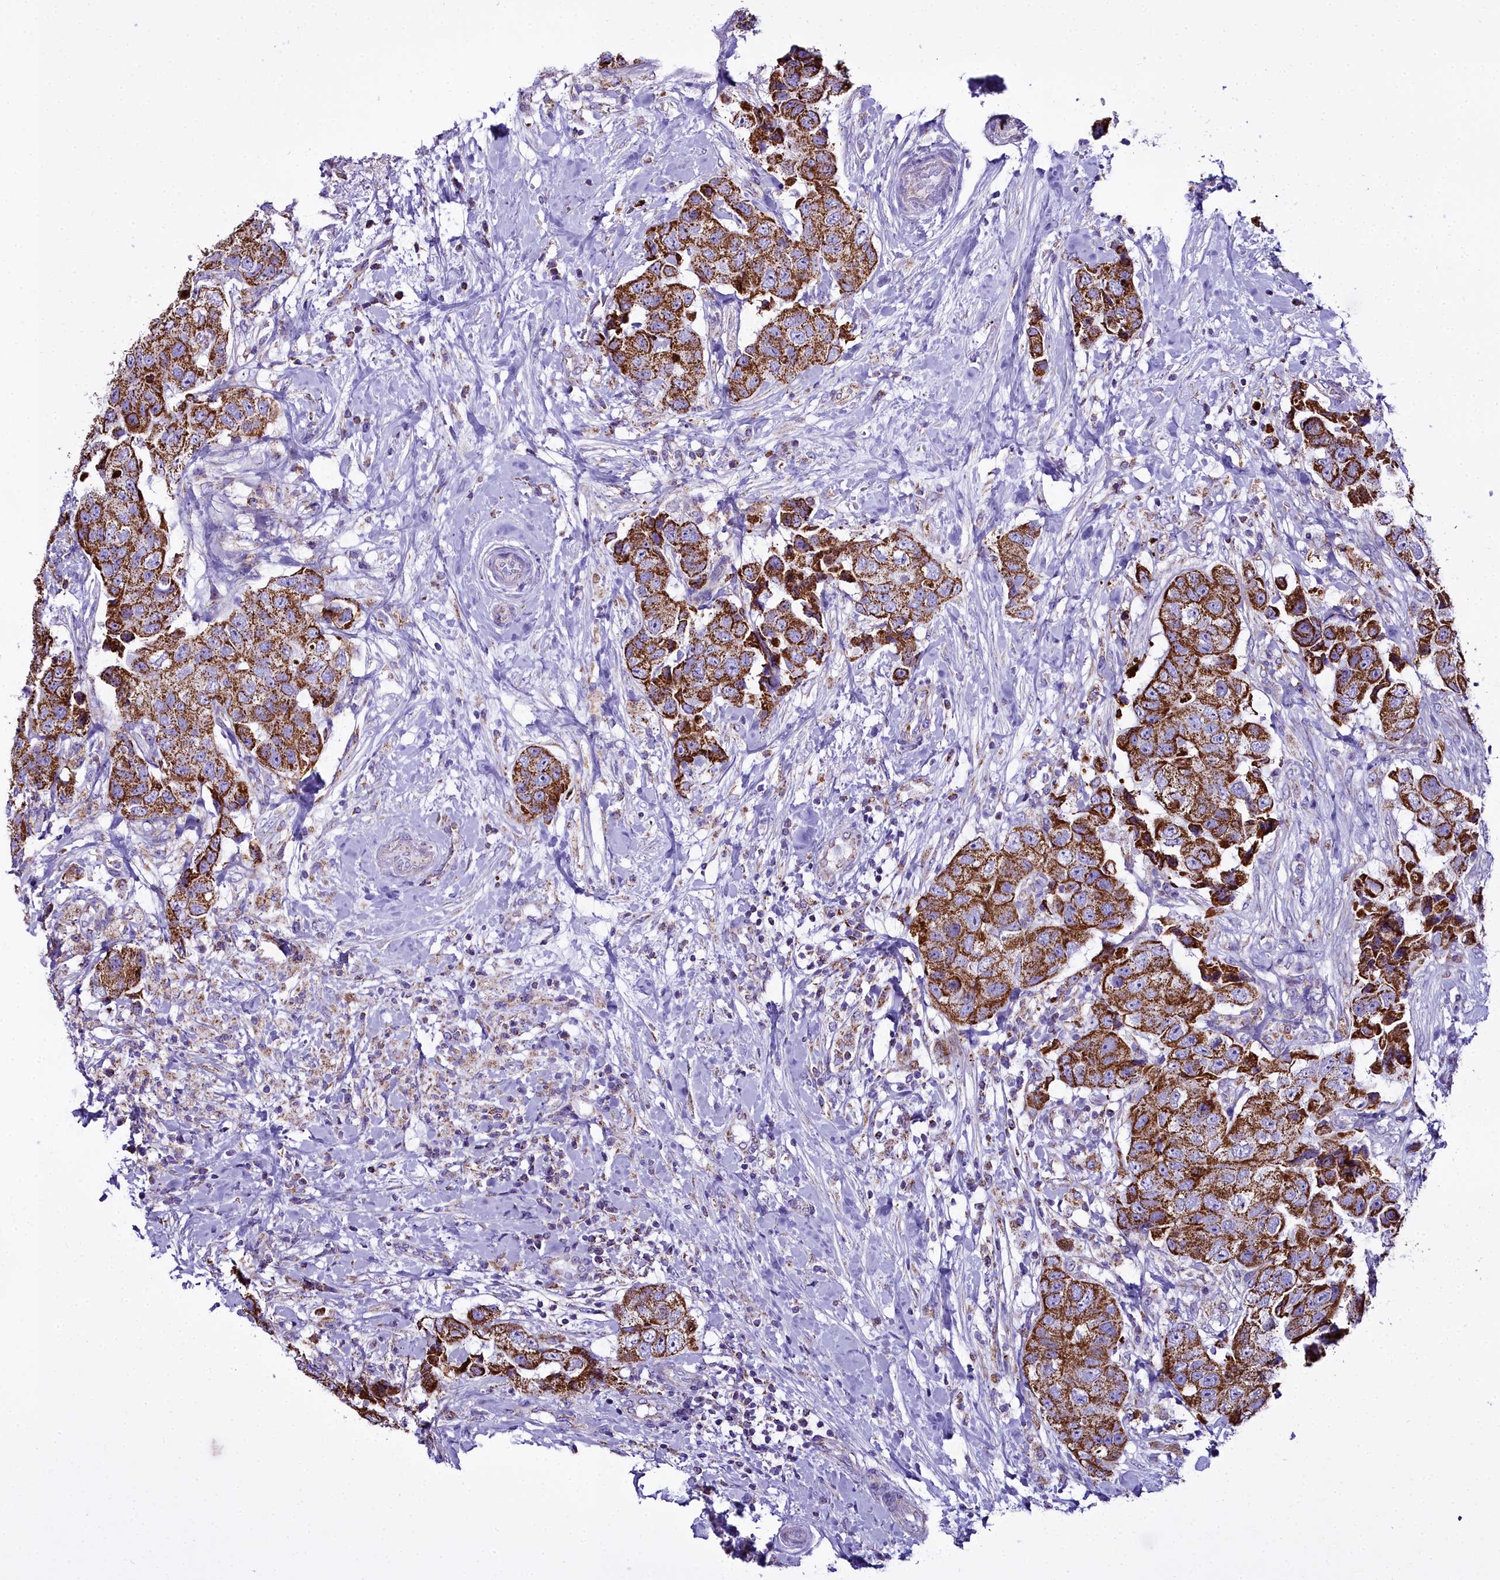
{"staining": {"intensity": "strong", "quantity": ">75%", "location": "cytoplasmic/membranous"}, "tissue": "breast cancer", "cell_type": "Tumor cells", "image_type": "cancer", "snomed": [{"axis": "morphology", "description": "Normal tissue, NOS"}, {"axis": "morphology", "description": "Duct carcinoma"}, {"axis": "topography", "description": "Breast"}], "caption": "Immunohistochemical staining of human breast cancer (infiltrating ductal carcinoma) demonstrates high levels of strong cytoplasmic/membranous protein positivity in approximately >75% of tumor cells. (DAB IHC with brightfield microscopy, high magnification).", "gene": "WDFY3", "patient": {"sex": "female", "age": 62}}